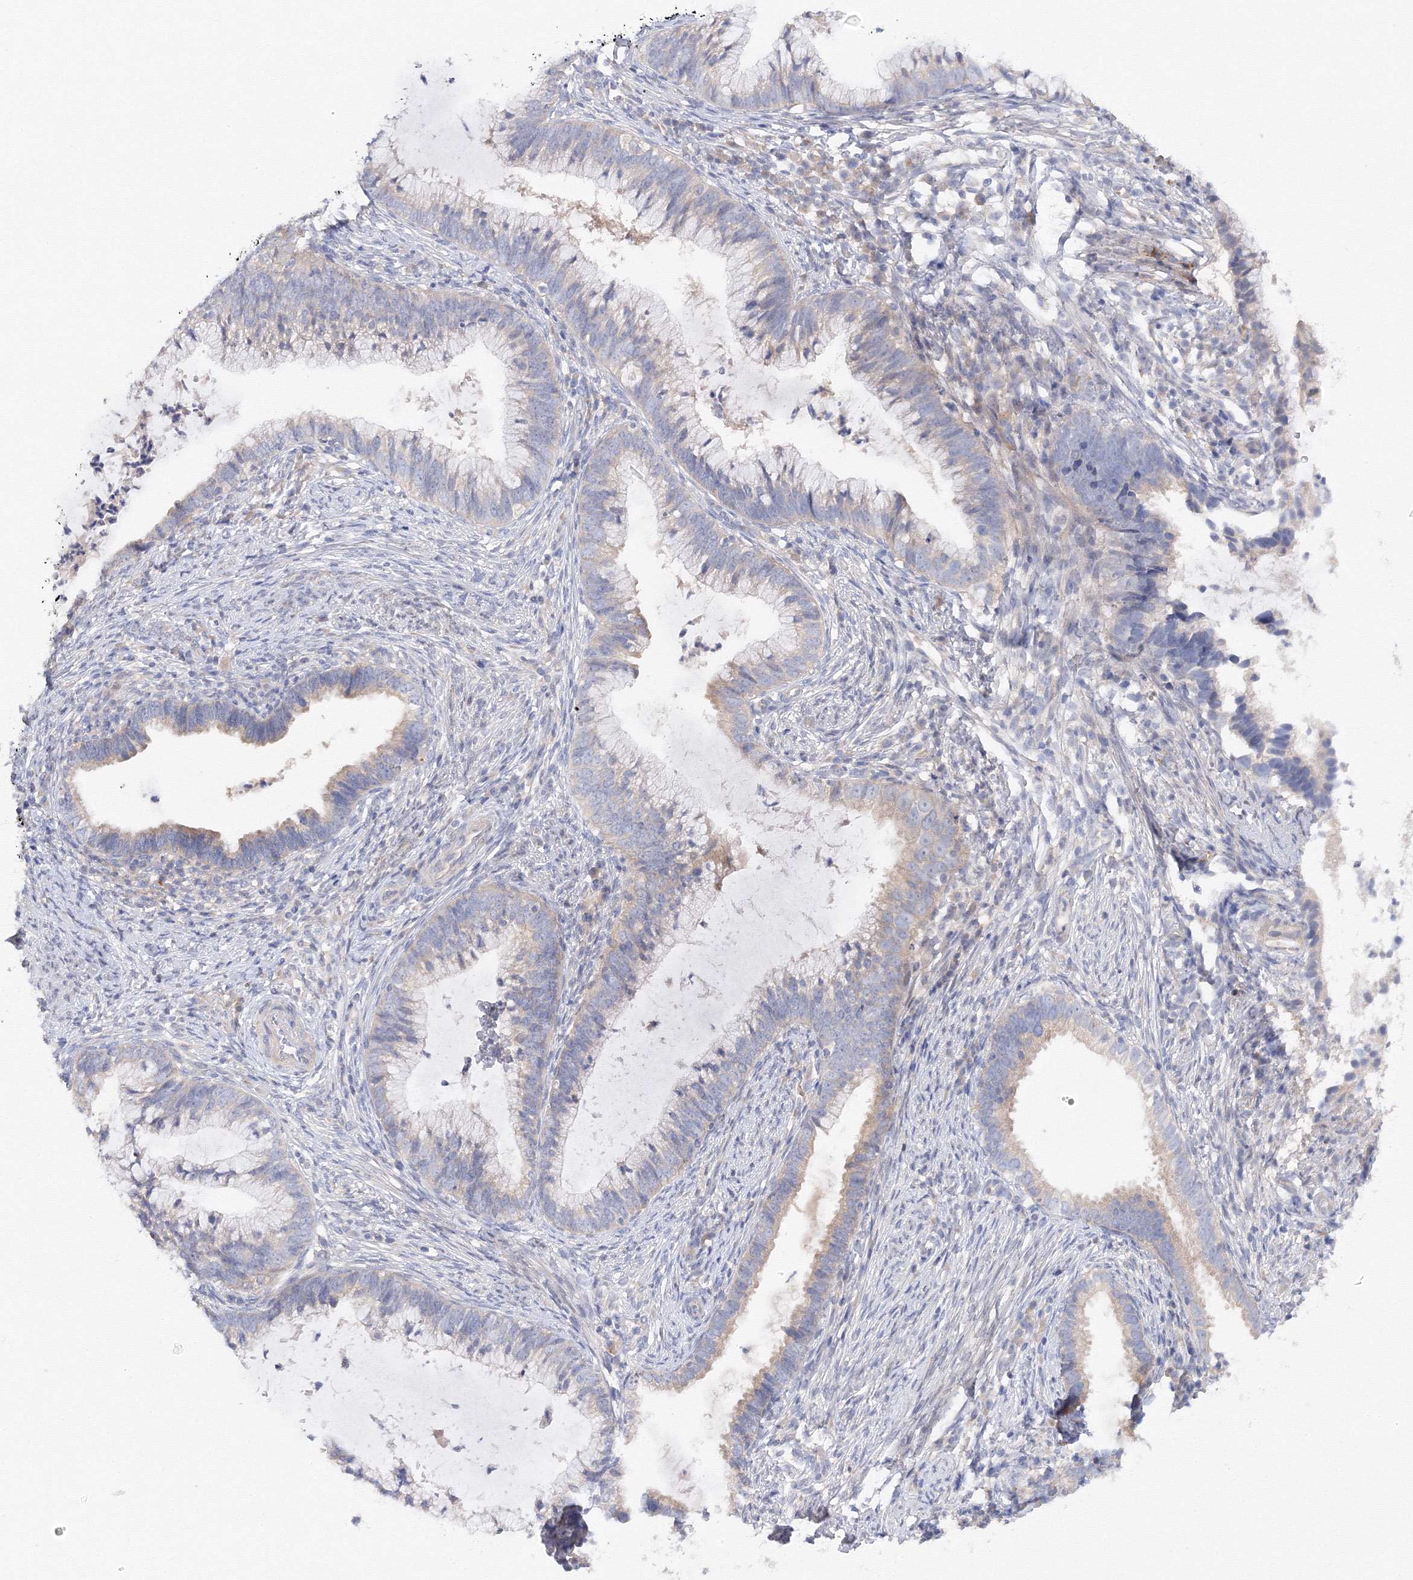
{"staining": {"intensity": "weak", "quantity": "<25%", "location": "cytoplasmic/membranous"}, "tissue": "cervical cancer", "cell_type": "Tumor cells", "image_type": "cancer", "snomed": [{"axis": "morphology", "description": "Adenocarcinoma, NOS"}, {"axis": "topography", "description": "Cervix"}], "caption": "DAB immunohistochemical staining of human cervical cancer (adenocarcinoma) reveals no significant positivity in tumor cells.", "gene": "DIS3L2", "patient": {"sex": "female", "age": 36}}